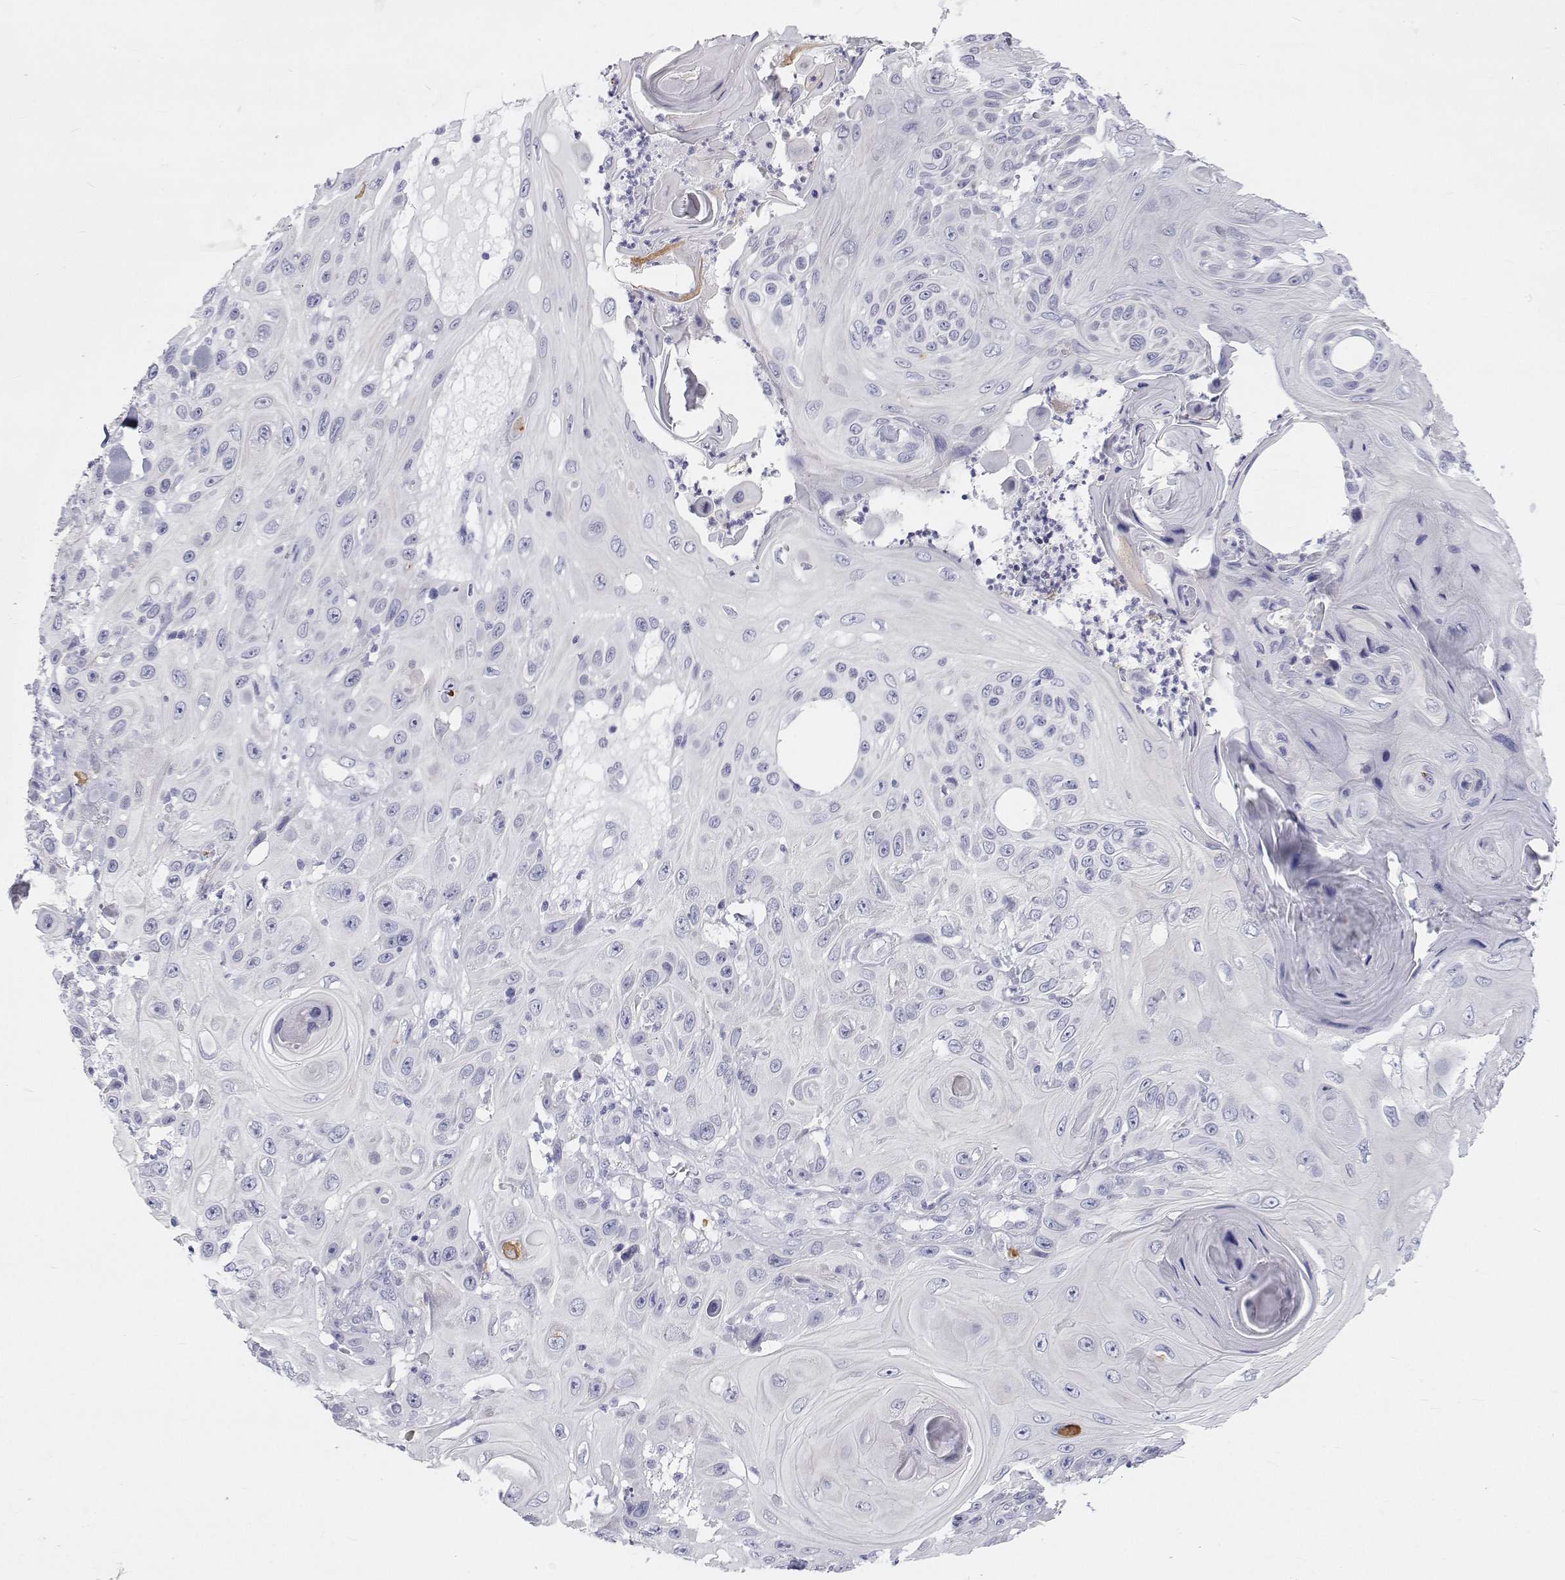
{"staining": {"intensity": "negative", "quantity": "none", "location": "none"}, "tissue": "skin cancer", "cell_type": "Tumor cells", "image_type": "cancer", "snomed": [{"axis": "morphology", "description": "Squamous cell carcinoma, NOS"}, {"axis": "topography", "description": "Skin"}], "caption": "Tumor cells are negative for protein expression in human squamous cell carcinoma (skin).", "gene": "TTN", "patient": {"sex": "male", "age": 82}}